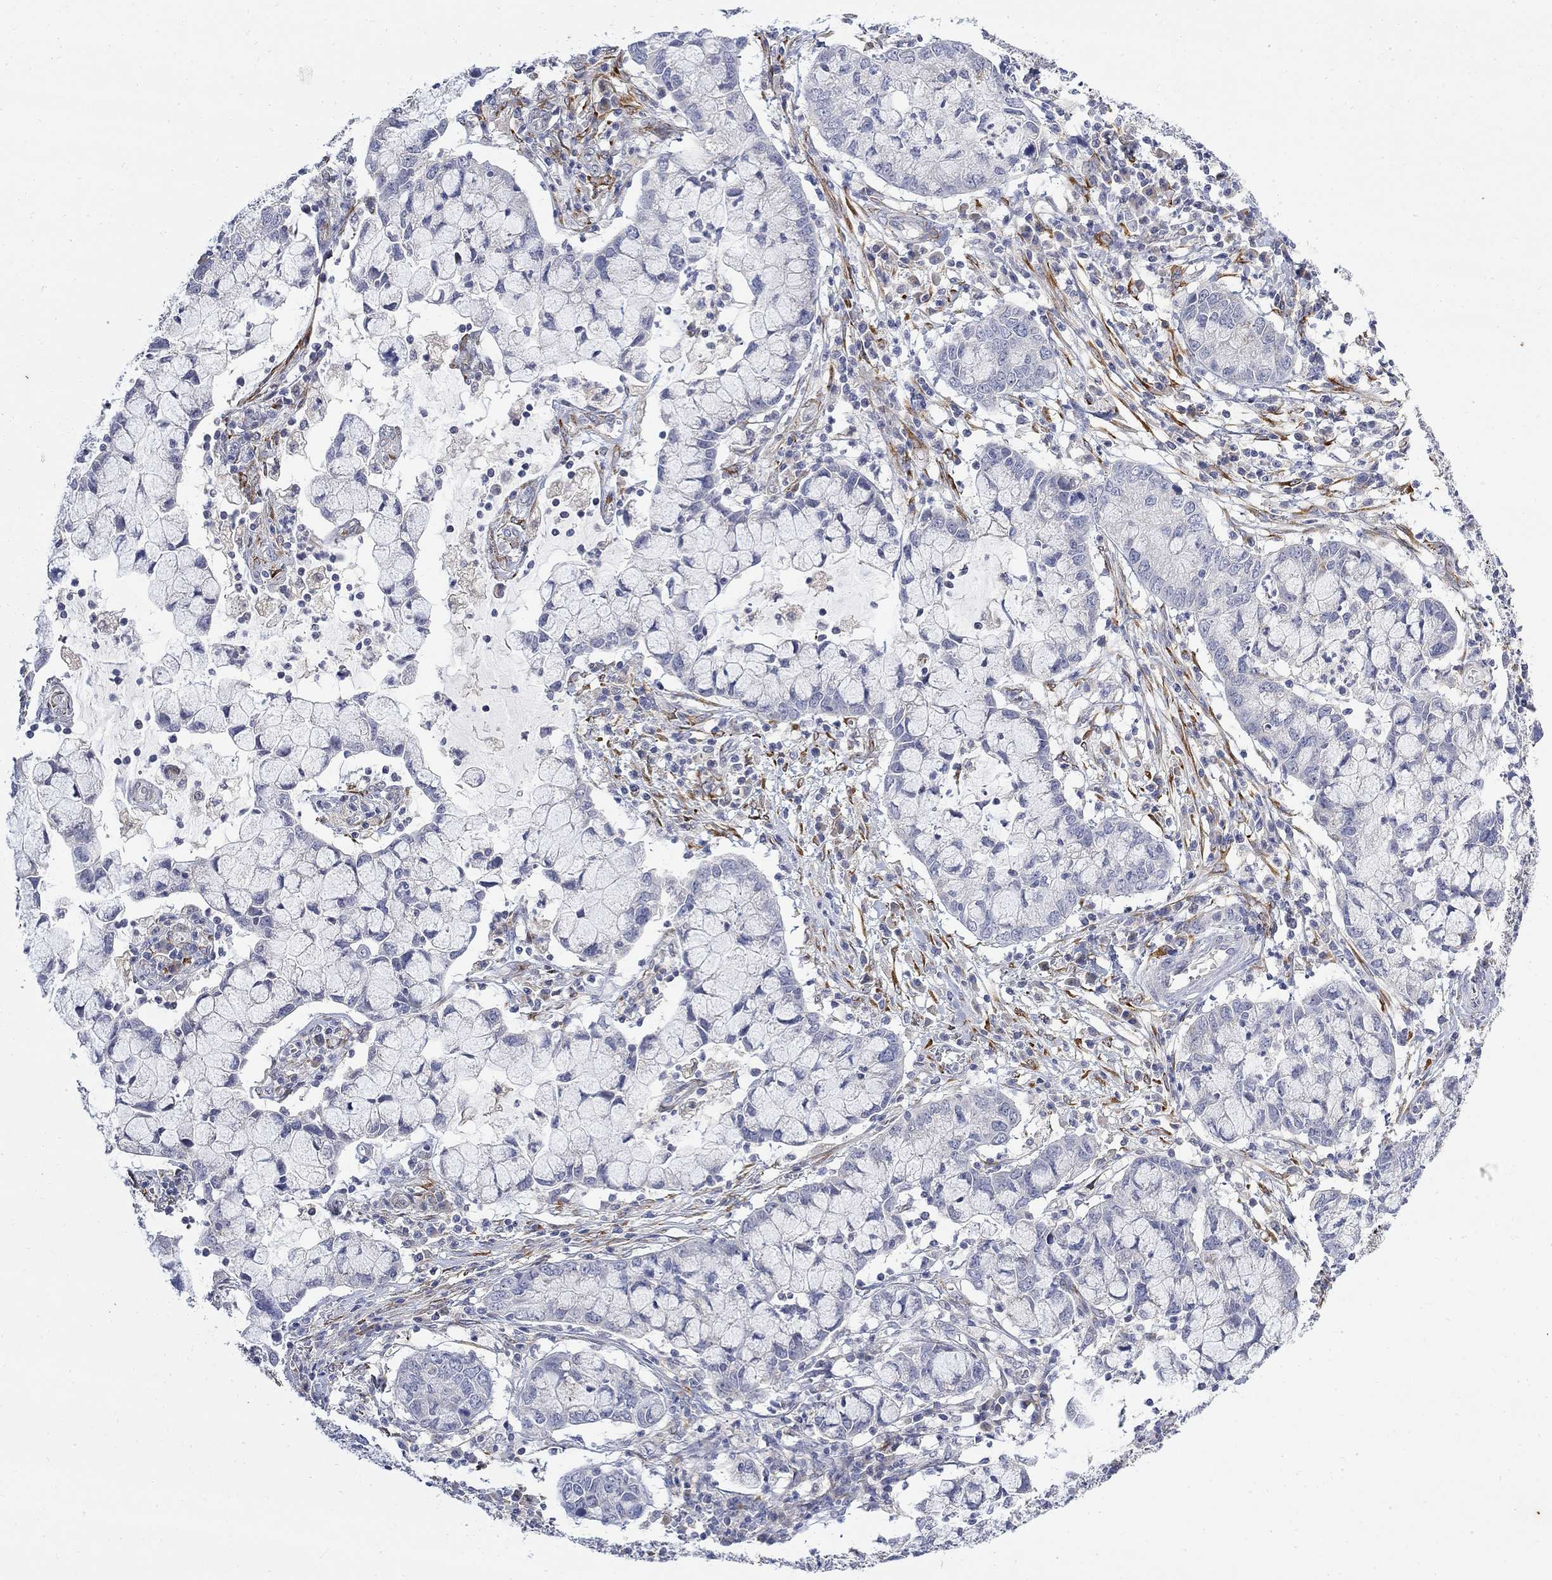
{"staining": {"intensity": "negative", "quantity": "none", "location": "none"}, "tissue": "cervical cancer", "cell_type": "Tumor cells", "image_type": "cancer", "snomed": [{"axis": "morphology", "description": "Adenocarcinoma, NOS"}, {"axis": "topography", "description": "Cervix"}], "caption": "Histopathology image shows no protein positivity in tumor cells of adenocarcinoma (cervical) tissue.", "gene": "FNDC5", "patient": {"sex": "female", "age": 40}}